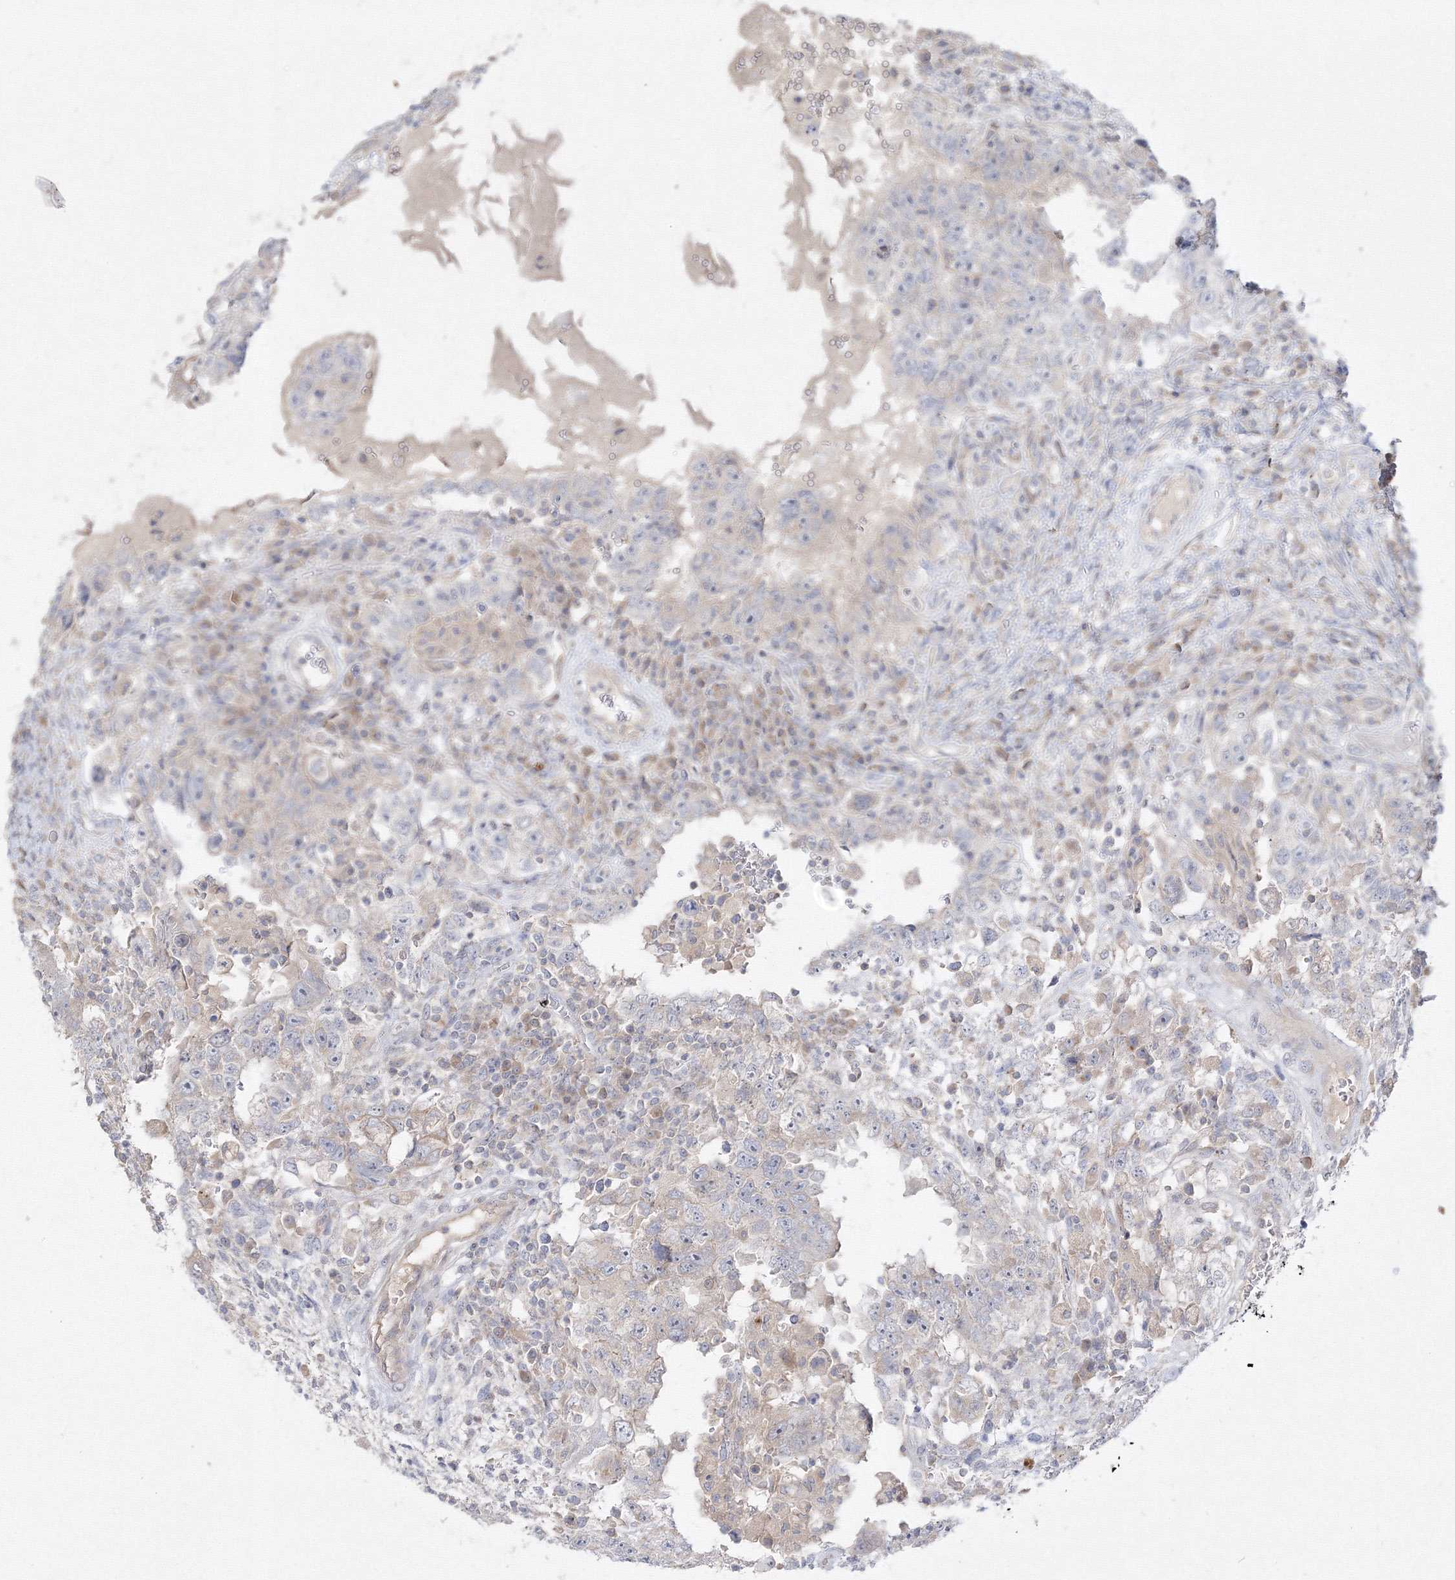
{"staining": {"intensity": "negative", "quantity": "none", "location": "none"}, "tissue": "testis cancer", "cell_type": "Tumor cells", "image_type": "cancer", "snomed": [{"axis": "morphology", "description": "Carcinoma, Embryonal, NOS"}, {"axis": "topography", "description": "Testis"}], "caption": "Tumor cells are negative for protein expression in human testis cancer. Brightfield microscopy of immunohistochemistry (IHC) stained with DAB (3,3'-diaminobenzidine) (brown) and hematoxylin (blue), captured at high magnification.", "gene": "FBXL8", "patient": {"sex": "male", "age": 26}}